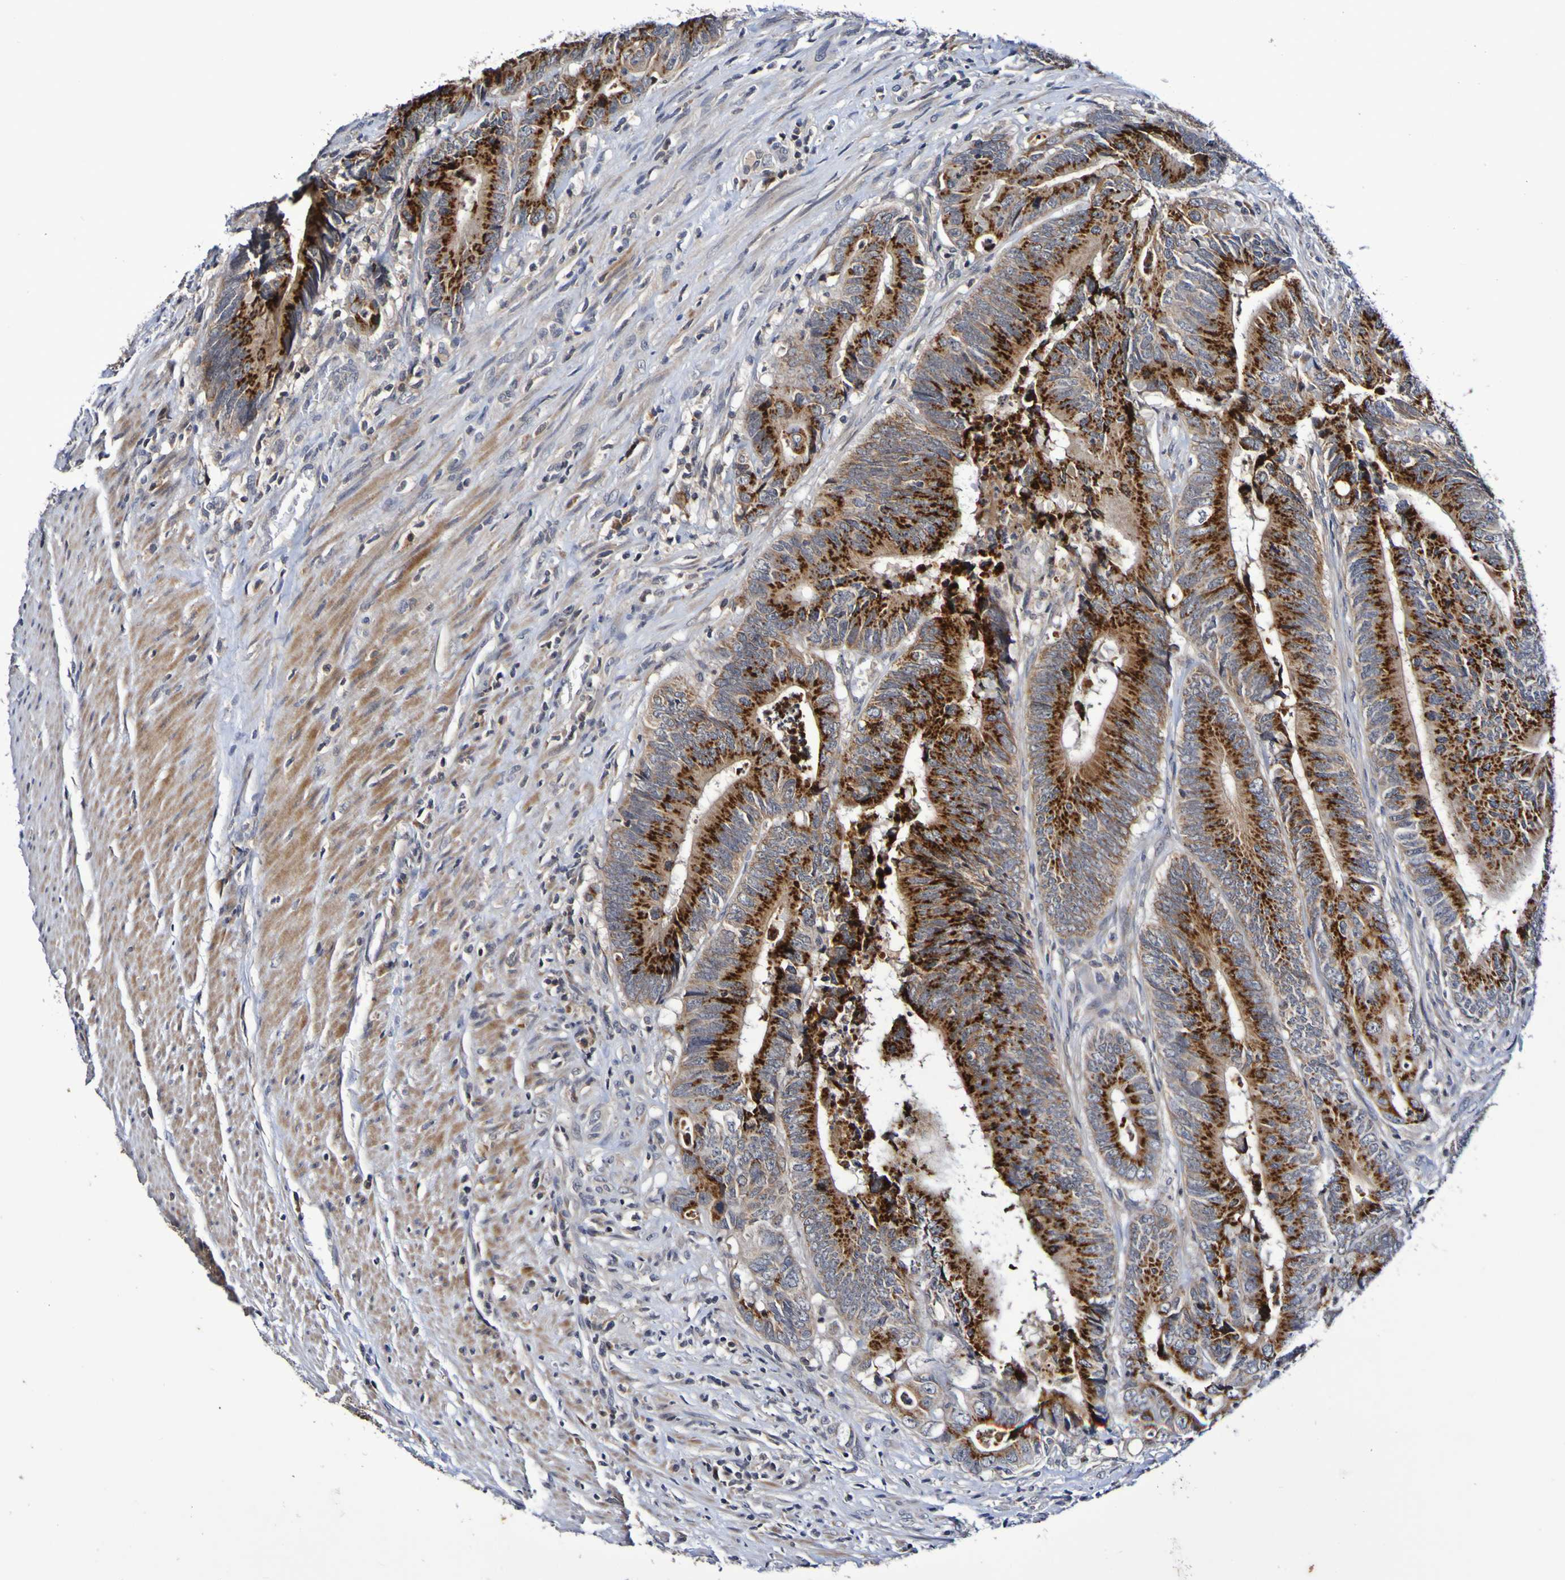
{"staining": {"intensity": "strong", "quantity": ">75%", "location": "cytoplasmic/membranous"}, "tissue": "colorectal cancer", "cell_type": "Tumor cells", "image_type": "cancer", "snomed": [{"axis": "morphology", "description": "Normal tissue, NOS"}, {"axis": "morphology", "description": "Adenocarcinoma, NOS"}, {"axis": "topography", "description": "Colon"}], "caption": "Protein expression by immunohistochemistry (IHC) reveals strong cytoplasmic/membranous expression in about >75% of tumor cells in colorectal cancer. The staining was performed using DAB to visualize the protein expression in brown, while the nuclei were stained in blue with hematoxylin (Magnification: 20x).", "gene": "PTP4A2", "patient": {"sex": "male", "age": 56}}